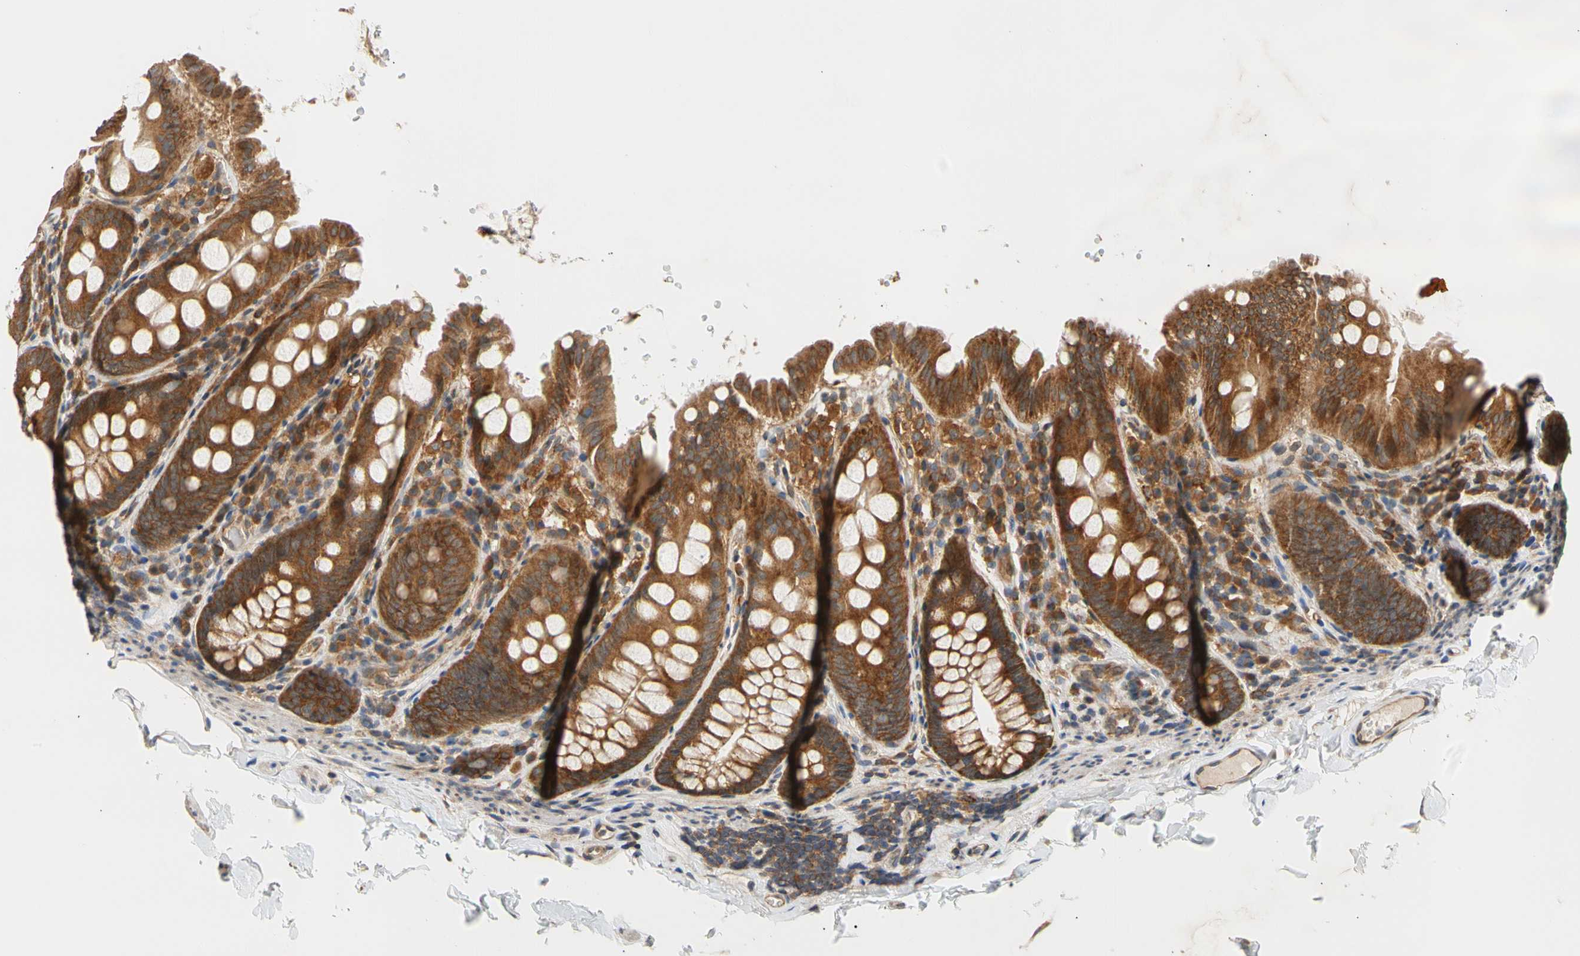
{"staining": {"intensity": "moderate", "quantity": ">75%", "location": "cytoplasmic/membranous"}, "tissue": "colon", "cell_type": "Endothelial cells", "image_type": "normal", "snomed": [{"axis": "morphology", "description": "Normal tissue, NOS"}, {"axis": "topography", "description": "Colon"}], "caption": "An immunohistochemistry micrograph of benign tissue is shown. Protein staining in brown highlights moderate cytoplasmic/membranous positivity in colon within endothelial cells.", "gene": "ANKHD1", "patient": {"sex": "female", "age": 61}}